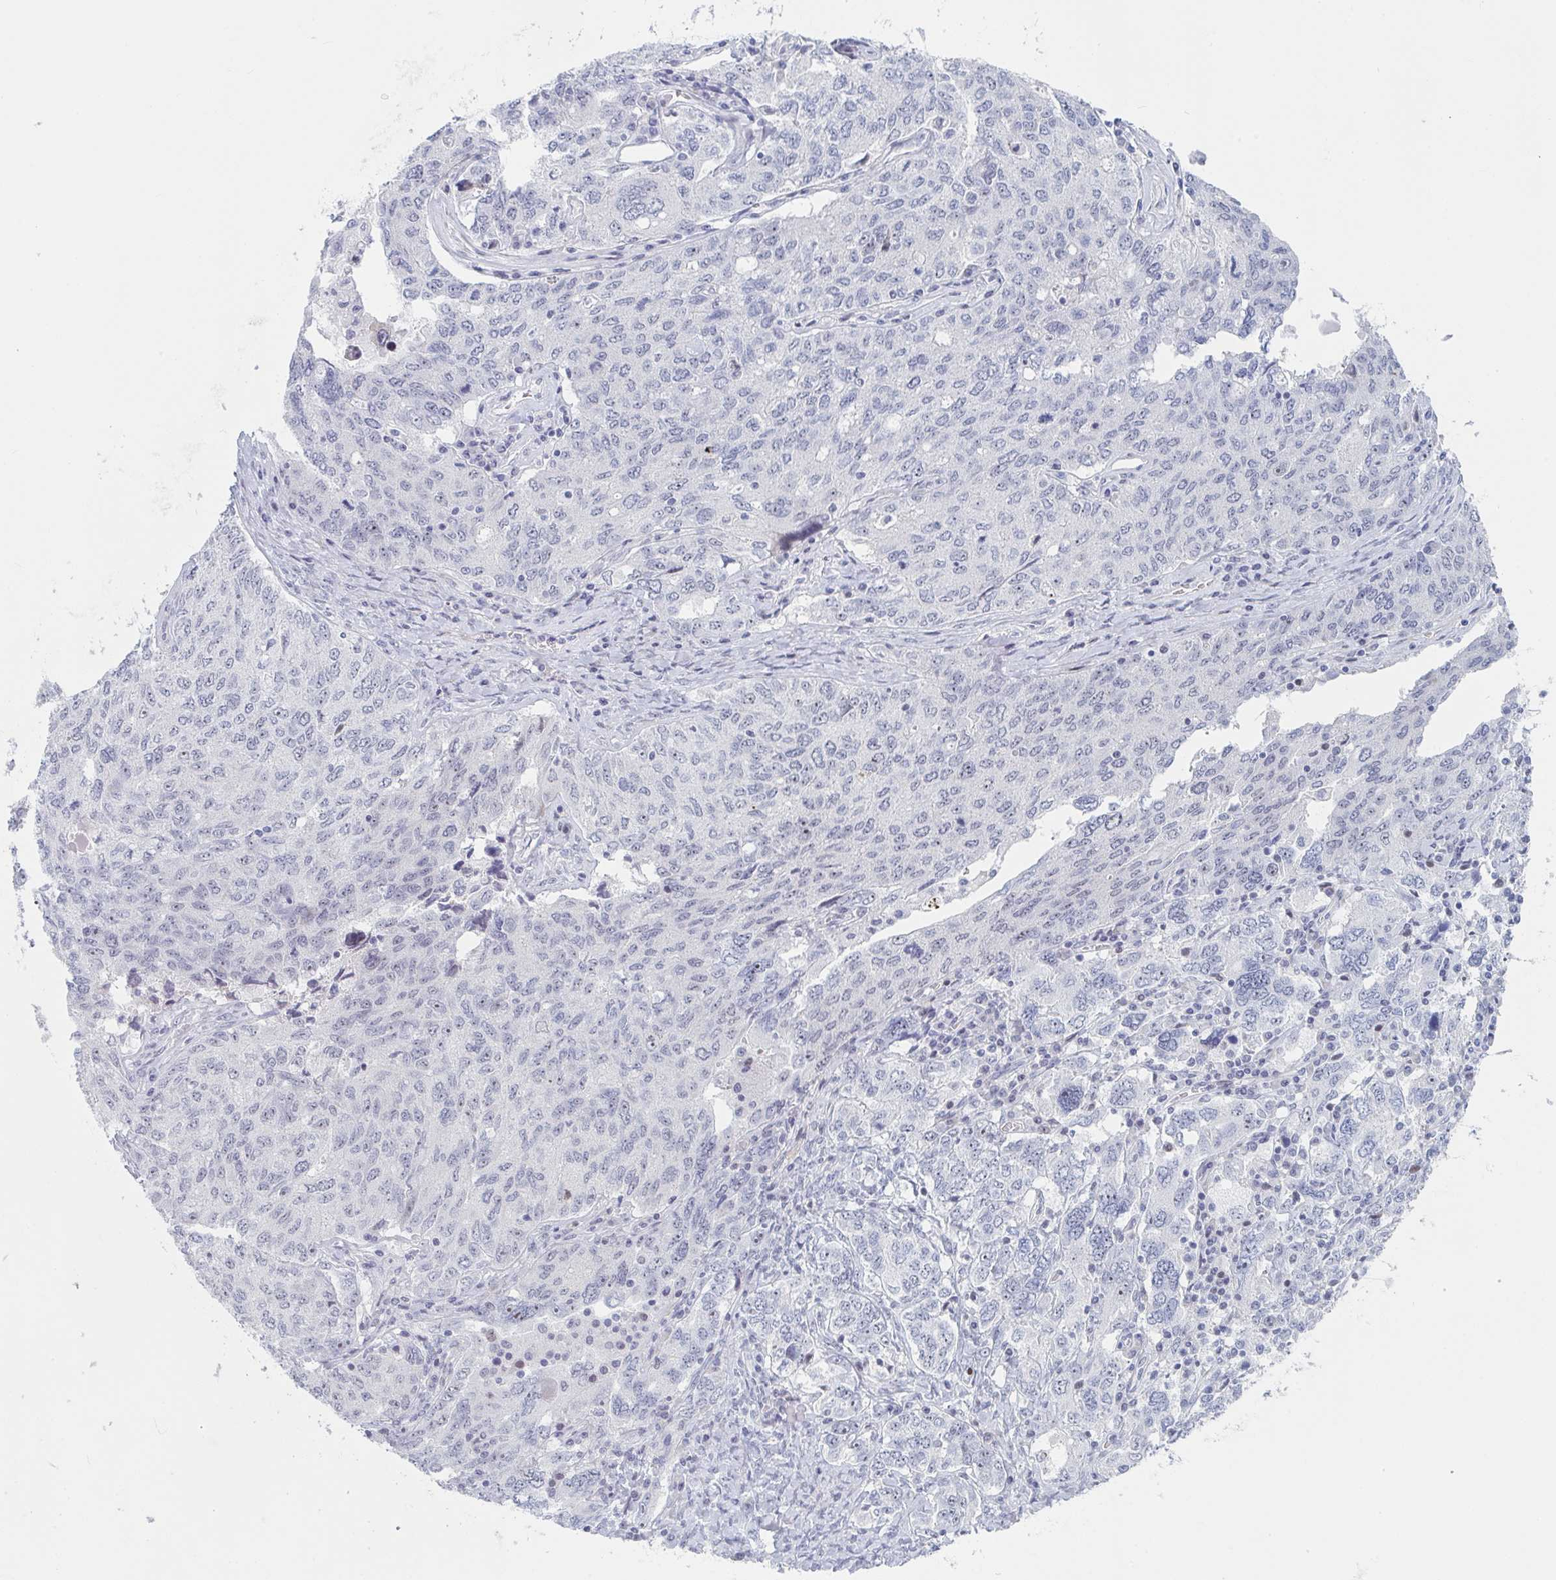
{"staining": {"intensity": "negative", "quantity": "none", "location": "none"}, "tissue": "ovarian cancer", "cell_type": "Tumor cells", "image_type": "cancer", "snomed": [{"axis": "morphology", "description": "Carcinoma, endometroid"}, {"axis": "topography", "description": "Ovary"}], "caption": "Tumor cells are negative for protein expression in human ovarian cancer.", "gene": "NR1H2", "patient": {"sex": "female", "age": 62}}